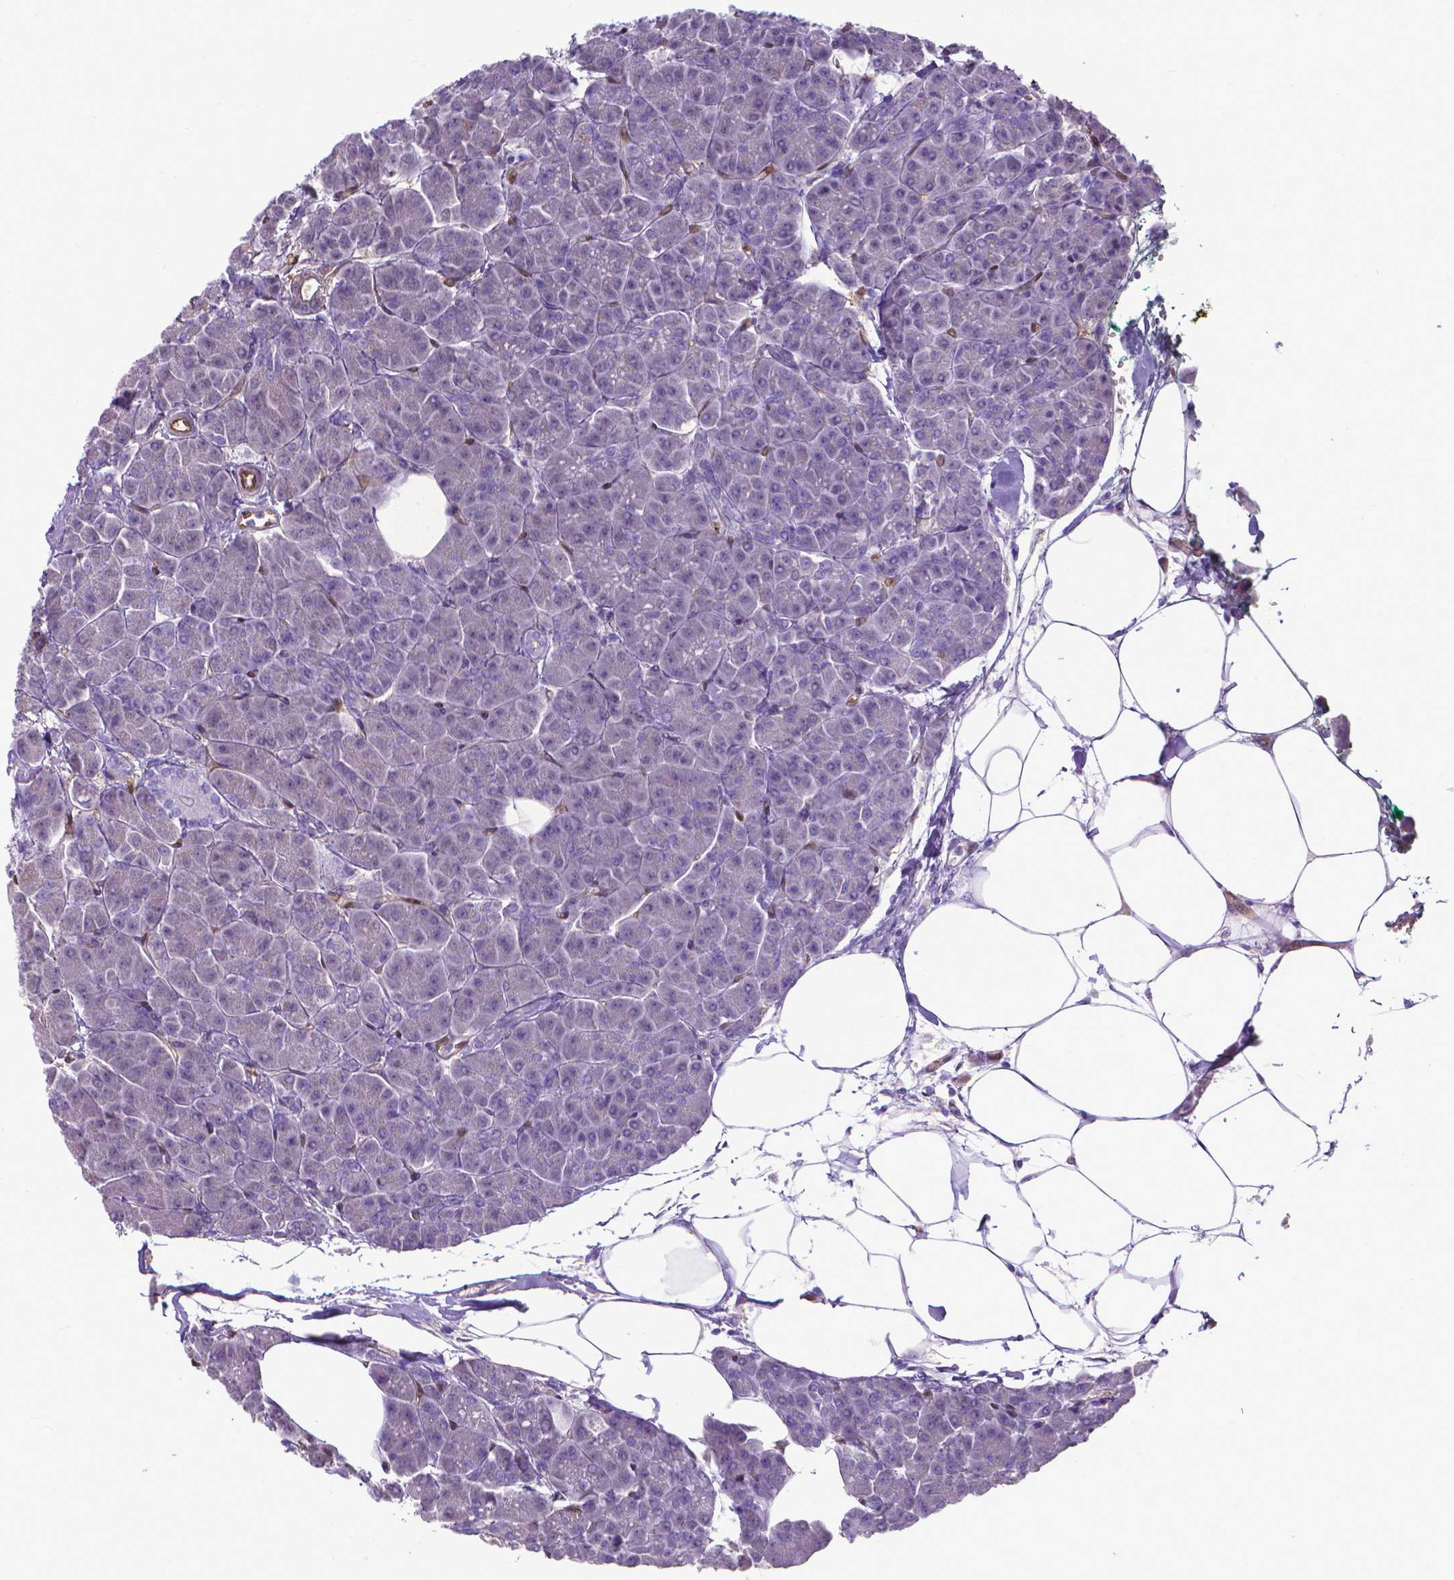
{"staining": {"intensity": "negative", "quantity": "none", "location": "none"}, "tissue": "pancreas", "cell_type": "Exocrine glandular cells", "image_type": "normal", "snomed": [{"axis": "morphology", "description": "Normal tissue, NOS"}, {"axis": "topography", "description": "Adipose tissue"}, {"axis": "topography", "description": "Pancreas"}, {"axis": "topography", "description": "Peripheral nerve tissue"}], "caption": "An image of pancreas stained for a protein shows no brown staining in exocrine glandular cells. The staining is performed using DAB brown chromogen with nuclei counter-stained in using hematoxylin.", "gene": "CLIC4", "patient": {"sex": "female", "age": 58}}